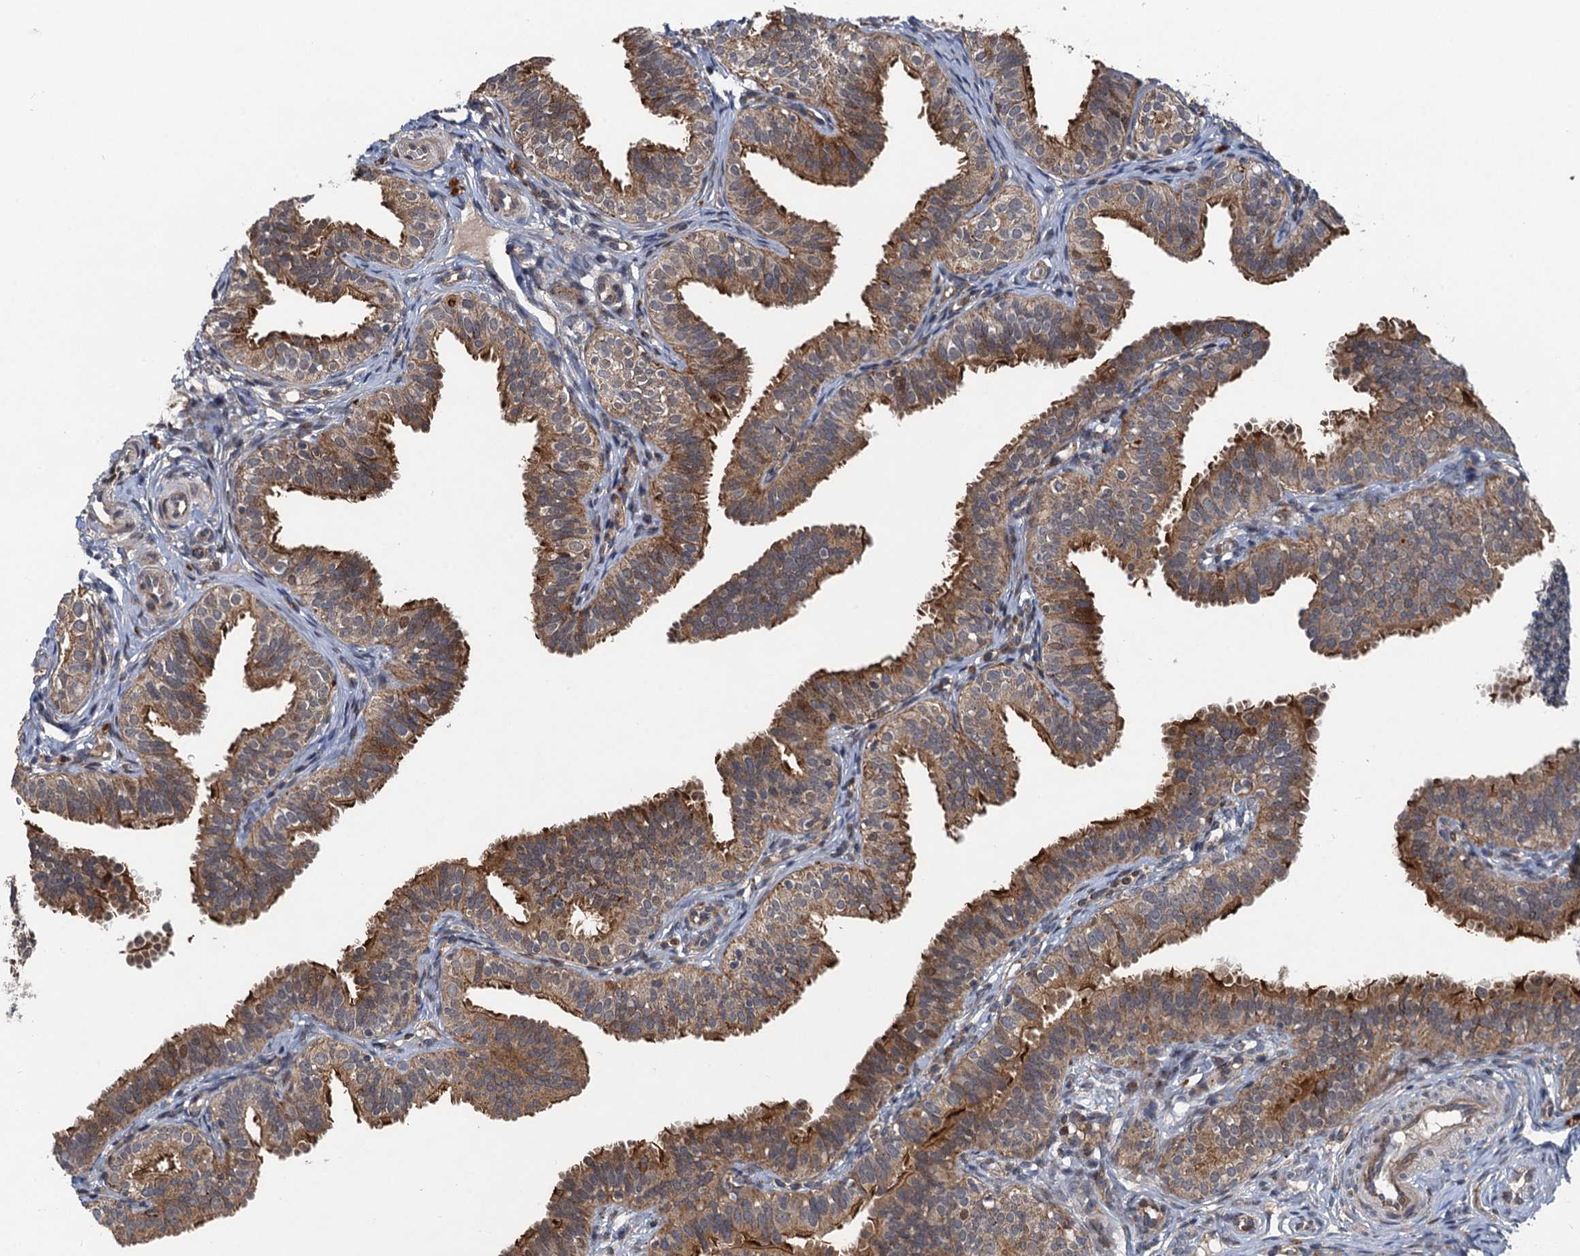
{"staining": {"intensity": "moderate", "quantity": "25%-75%", "location": "cytoplasmic/membranous"}, "tissue": "fallopian tube", "cell_type": "Glandular cells", "image_type": "normal", "snomed": [{"axis": "morphology", "description": "Normal tissue, NOS"}, {"axis": "topography", "description": "Fallopian tube"}], "caption": "The photomicrograph shows immunohistochemical staining of normal fallopian tube. There is moderate cytoplasmic/membranous expression is identified in approximately 25%-75% of glandular cells. (DAB = brown stain, brightfield microscopy at high magnification).", "gene": "NLRP10", "patient": {"sex": "female", "age": 35}}